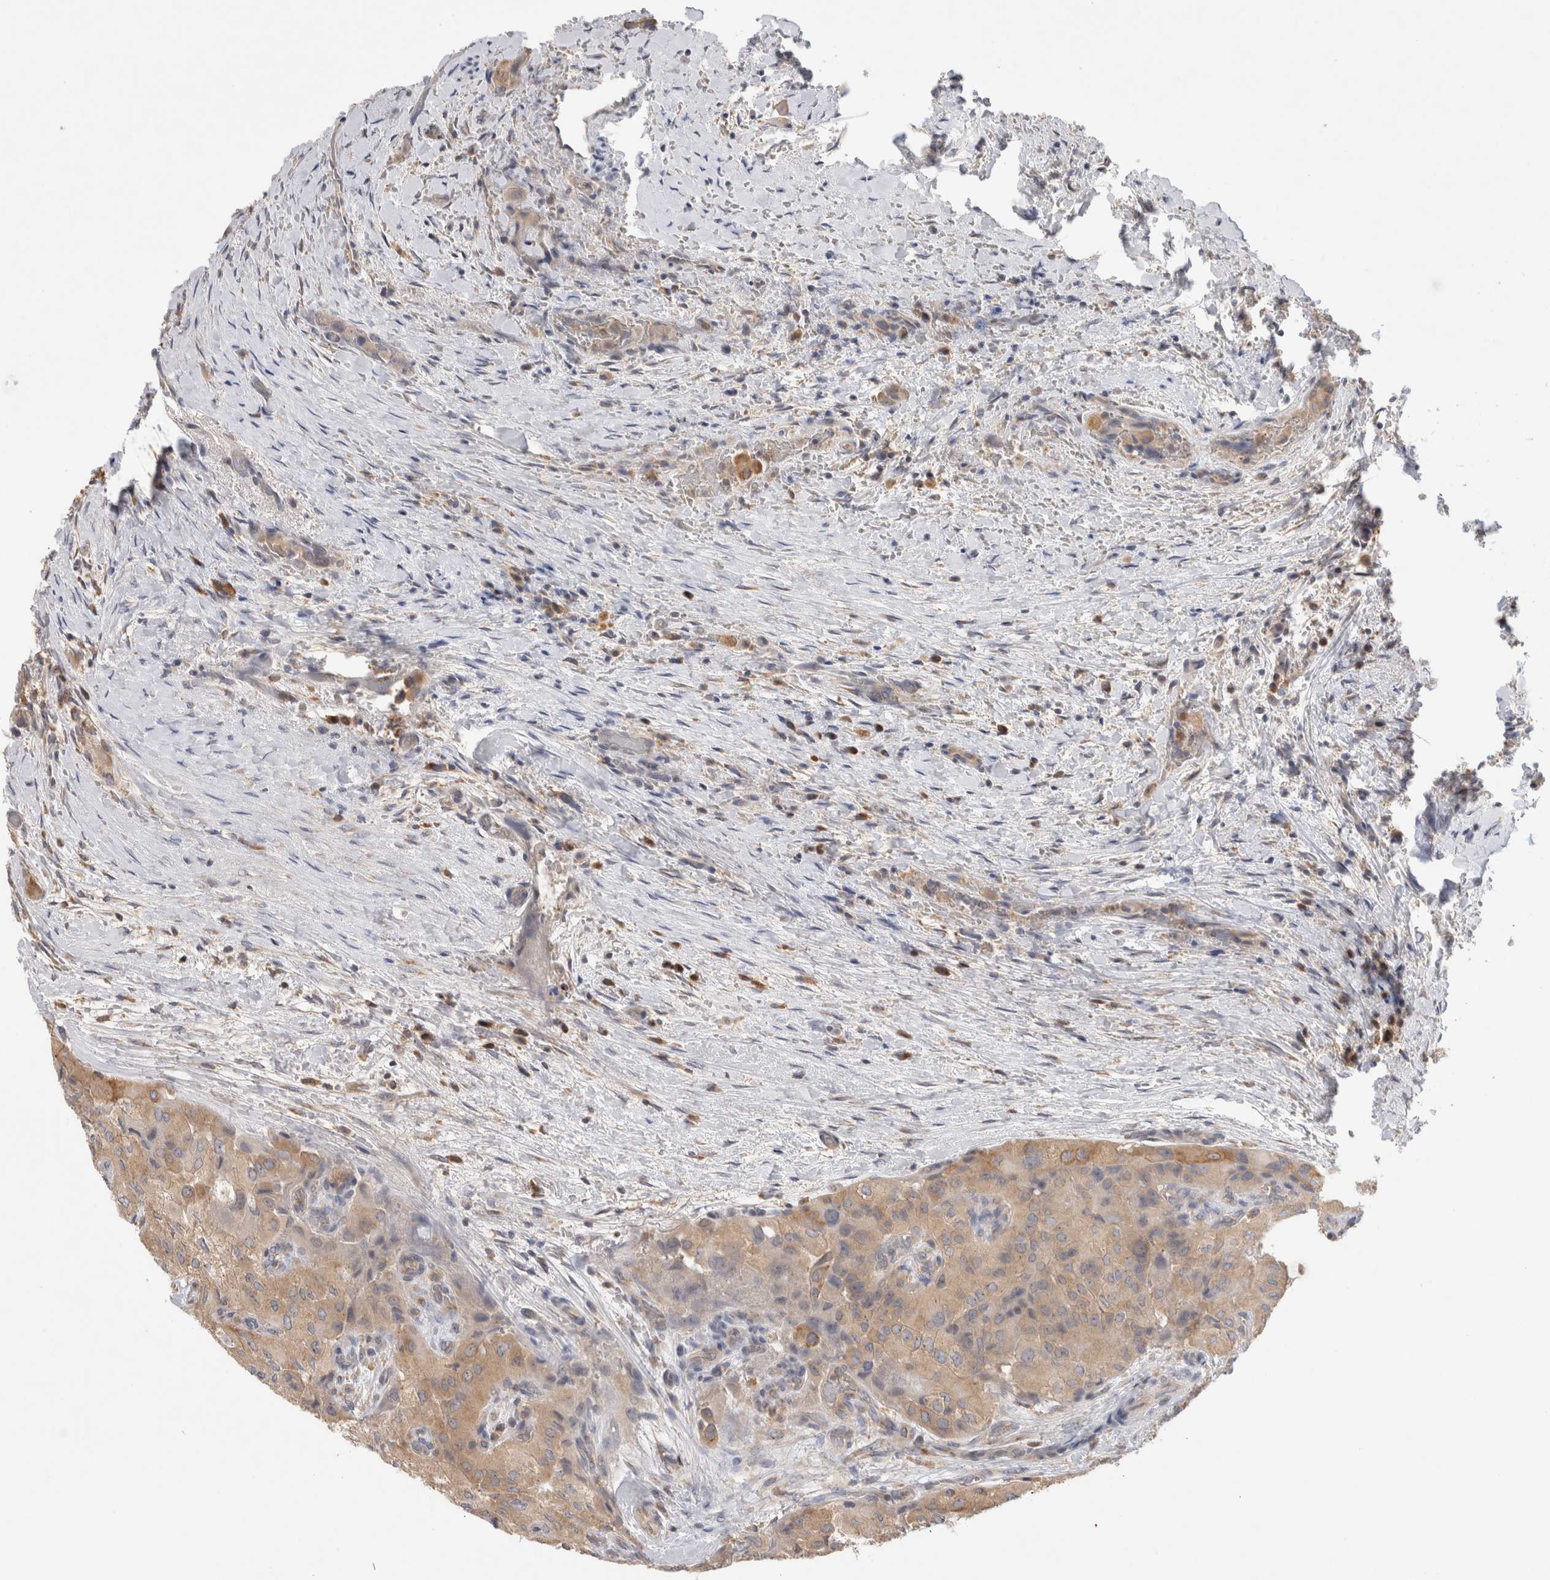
{"staining": {"intensity": "moderate", "quantity": ">75%", "location": "cytoplasmic/membranous"}, "tissue": "thyroid cancer", "cell_type": "Tumor cells", "image_type": "cancer", "snomed": [{"axis": "morphology", "description": "Papillary adenocarcinoma, NOS"}, {"axis": "topography", "description": "Thyroid gland"}], "caption": "Papillary adenocarcinoma (thyroid) stained with a brown dye reveals moderate cytoplasmic/membranous positive staining in approximately >75% of tumor cells.", "gene": "GAS1", "patient": {"sex": "female", "age": 59}}